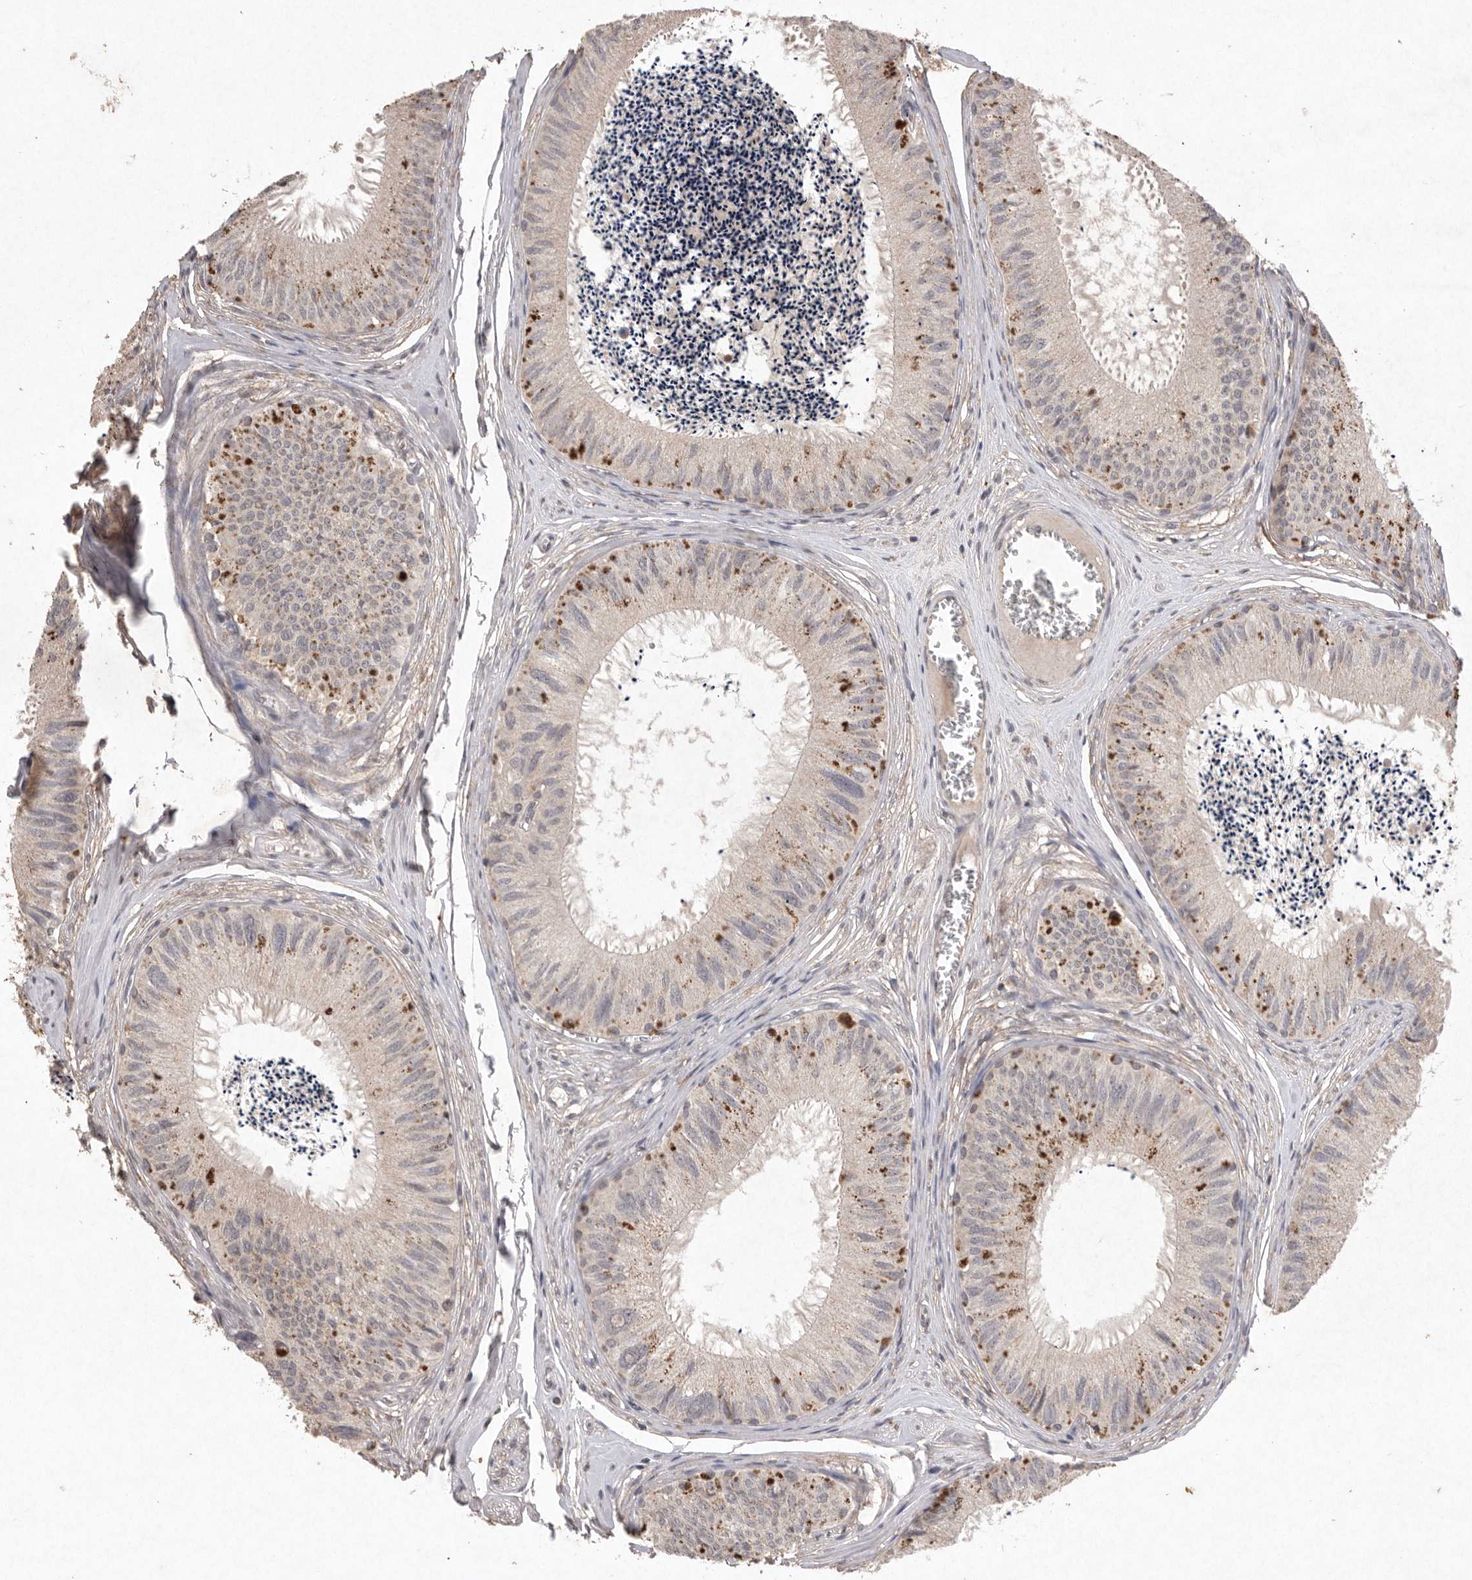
{"staining": {"intensity": "strong", "quantity": "<25%", "location": "cytoplasmic/membranous"}, "tissue": "epididymis", "cell_type": "Glandular cells", "image_type": "normal", "snomed": [{"axis": "morphology", "description": "Normal tissue, NOS"}, {"axis": "topography", "description": "Epididymis"}], "caption": "Immunohistochemistry (IHC) of unremarkable epididymis displays medium levels of strong cytoplasmic/membranous staining in approximately <25% of glandular cells. (brown staining indicates protein expression, while blue staining denotes nuclei).", "gene": "APLNR", "patient": {"sex": "male", "age": 79}}